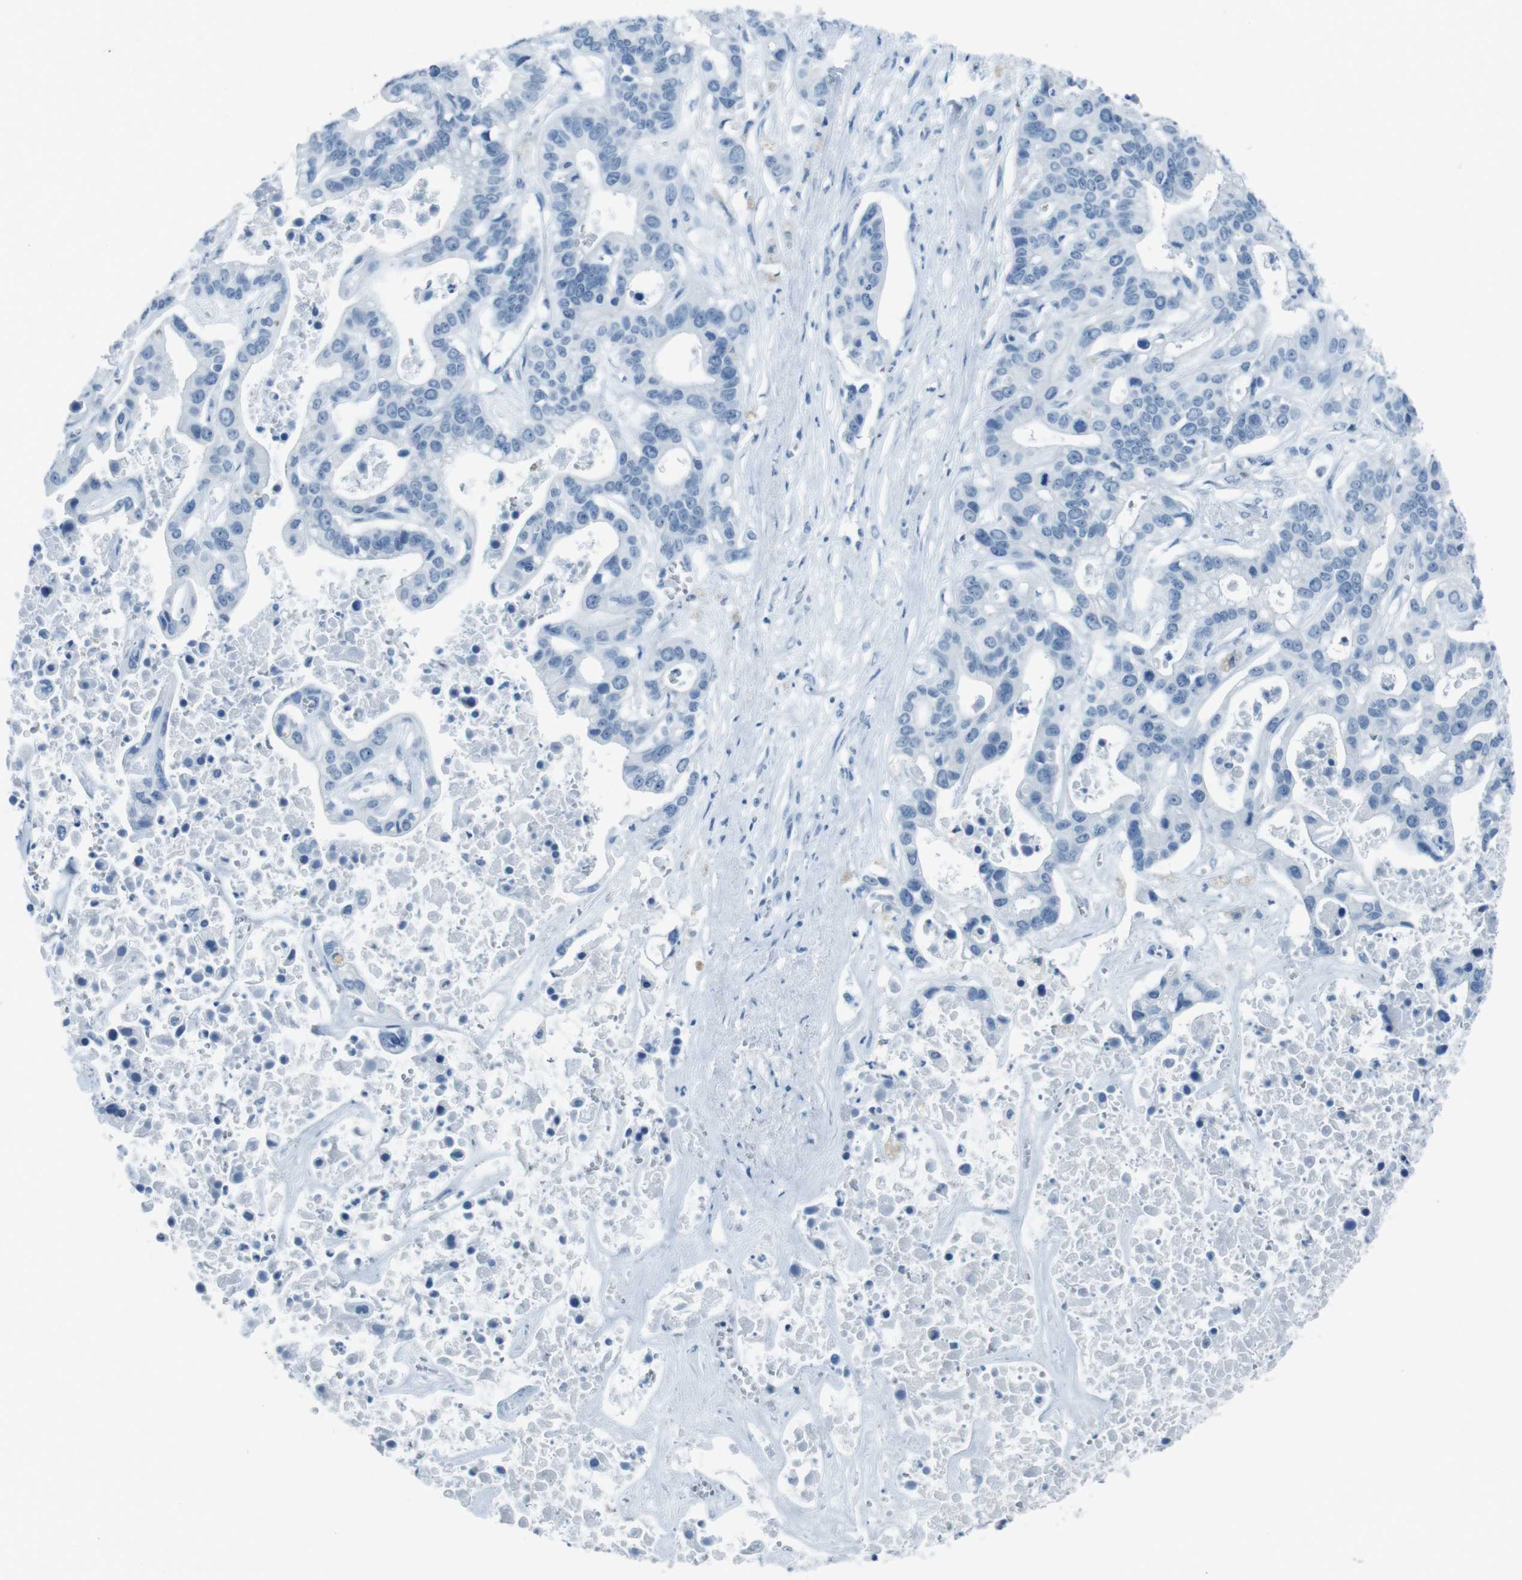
{"staining": {"intensity": "negative", "quantity": "none", "location": "none"}, "tissue": "liver cancer", "cell_type": "Tumor cells", "image_type": "cancer", "snomed": [{"axis": "morphology", "description": "Cholangiocarcinoma"}, {"axis": "topography", "description": "Liver"}], "caption": "Tumor cells are negative for protein expression in human liver cancer.", "gene": "TMEM207", "patient": {"sex": "female", "age": 65}}